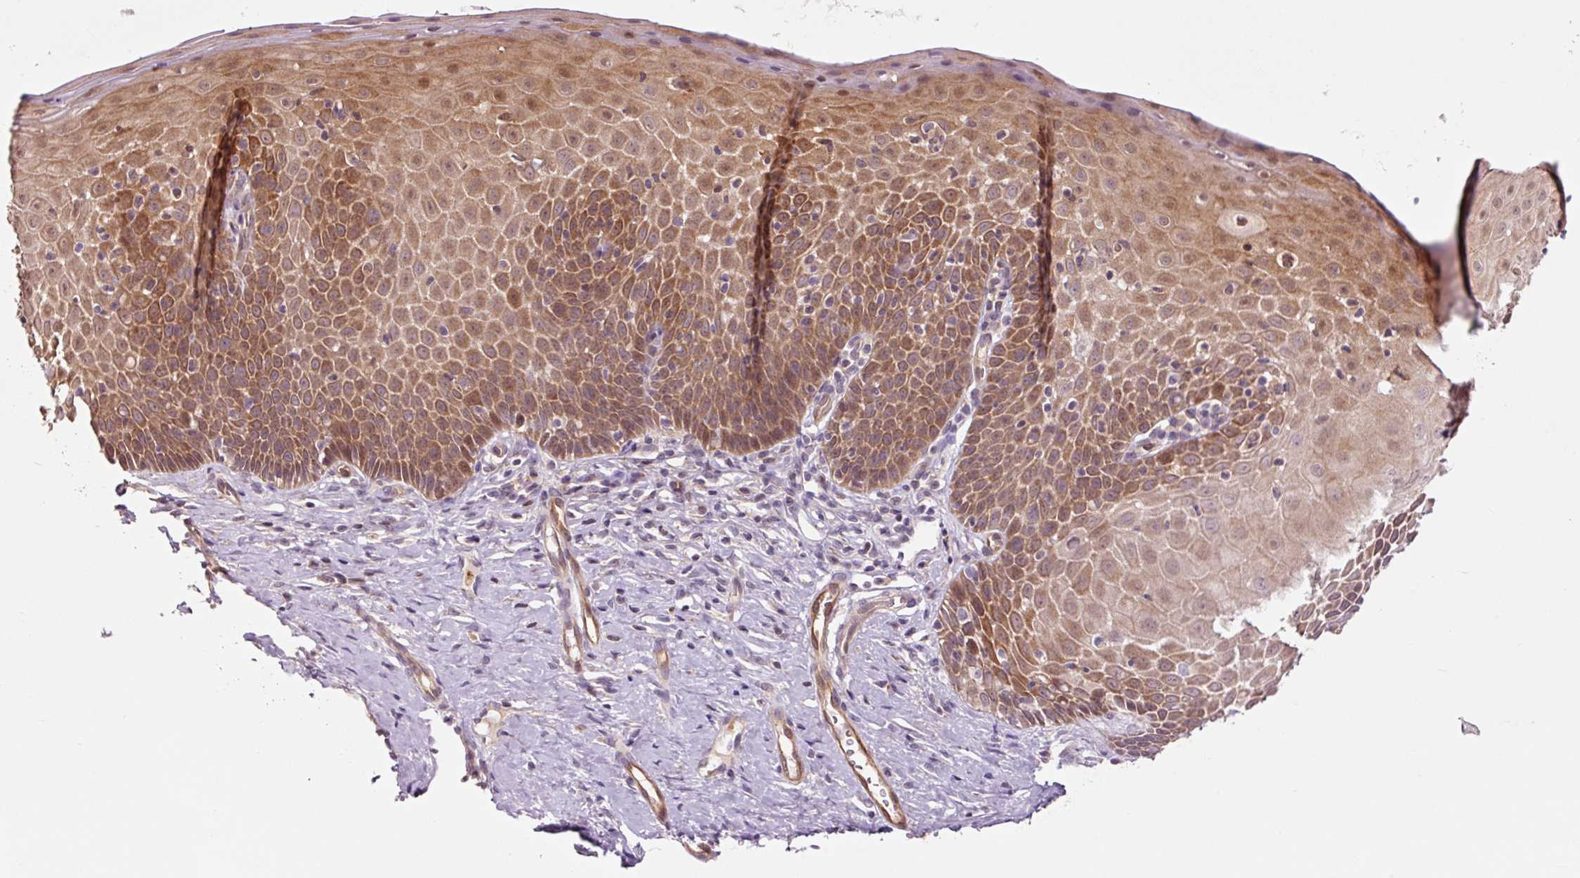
{"staining": {"intensity": "moderate", "quantity": "<25%", "location": "cytoplasmic/membranous"}, "tissue": "cervix", "cell_type": "Glandular cells", "image_type": "normal", "snomed": [{"axis": "morphology", "description": "Normal tissue, NOS"}, {"axis": "topography", "description": "Cervix"}], "caption": "This is a histology image of immunohistochemistry staining of normal cervix, which shows moderate positivity in the cytoplasmic/membranous of glandular cells.", "gene": "FBXL14", "patient": {"sex": "female", "age": 36}}